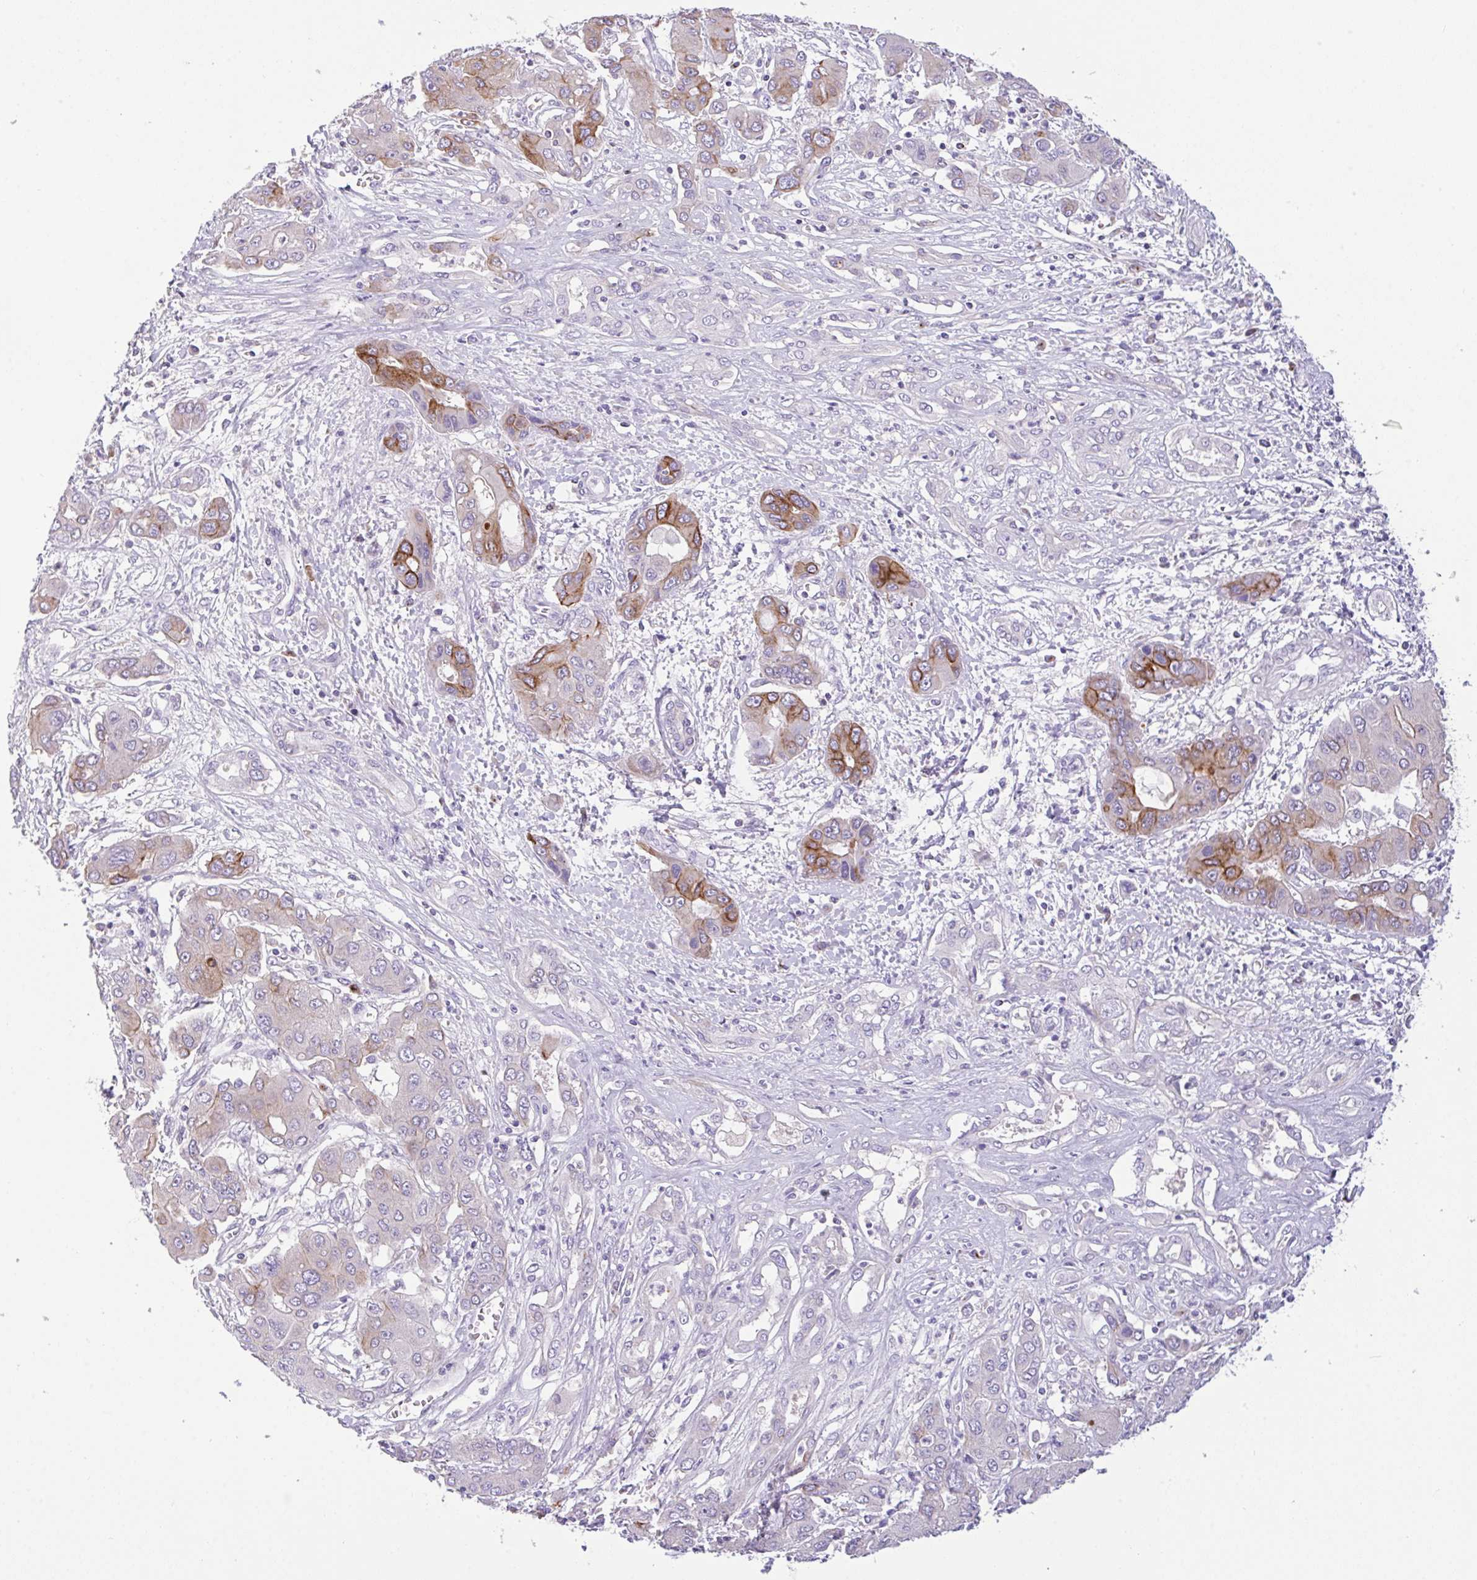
{"staining": {"intensity": "moderate", "quantity": "25%-75%", "location": "cytoplasmic/membranous"}, "tissue": "liver cancer", "cell_type": "Tumor cells", "image_type": "cancer", "snomed": [{"axis": "morphology", "description": "Cholangiocarcinoma"}, {"axis": "topography", "description": "Liver"}], "caption": "Tumor cells show moderate cytoplasmic/membranous expression in about 25%-75% of cells in cholangiocarcinoma (liver).", "gene": "FBXL20", "patient": {"sex": "male", "age": 67}}